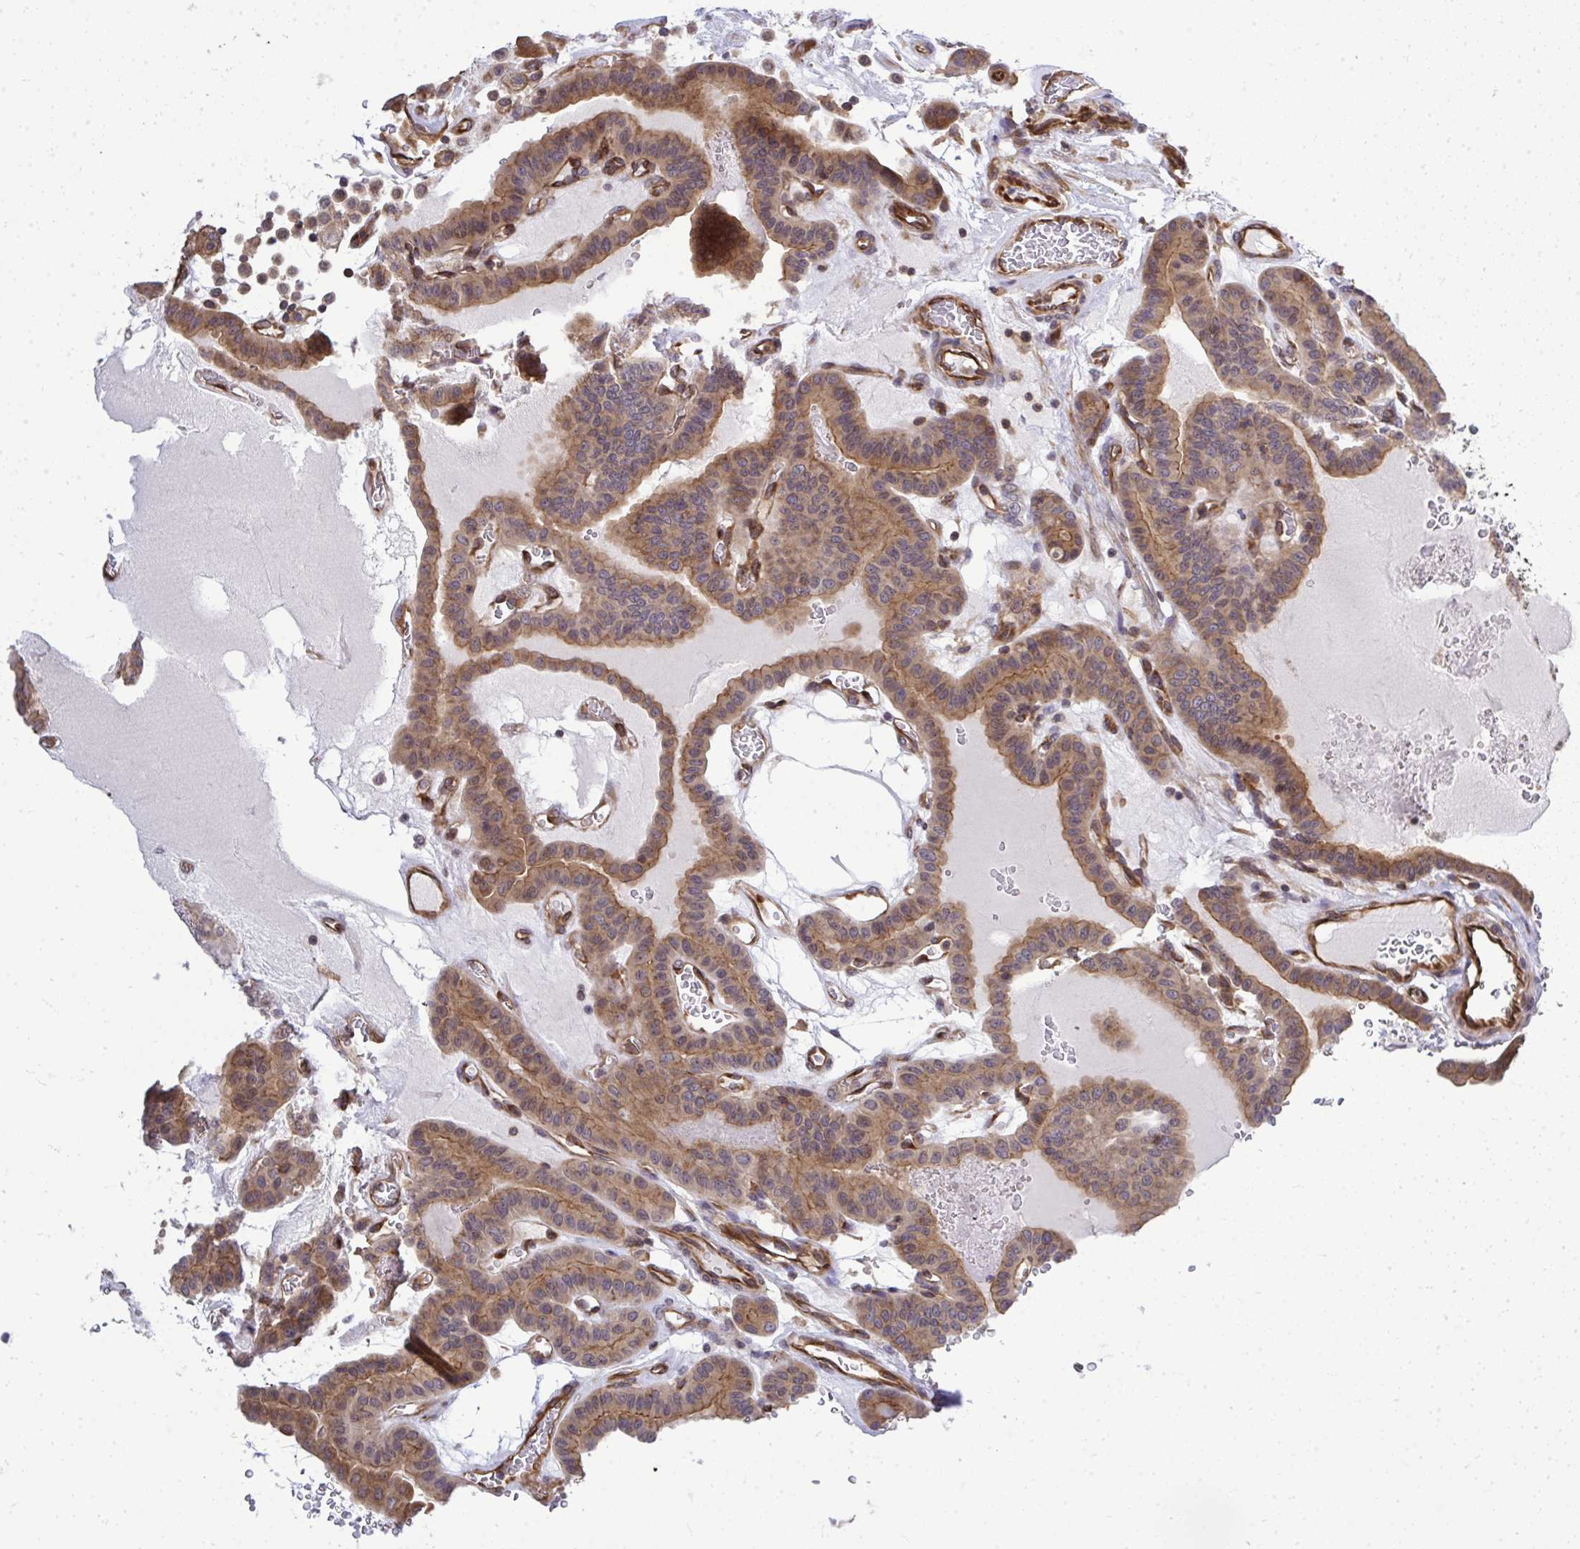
{"staining": {"intensity": "moderate", "quantity": ">75%", "location": "cytoplasmic/membranous"}, "tissue": "thyroid cancer", "cell_type": "Tumor cells", "image_type": "cancer", "snomed": [{"axis": "morphology", "description": "Papillary adenocarcinoma, NOS"}, {"axis": "topography", "description": "Thyroid gland"}], "caption": "Thyroid cancer stained with immunohistochemistry (IHC) reveals moderate cytoplasmic/membranous staining in about >75% of tumor cells.", "gene": "FUT10", "patient": {"sex": "male", "age": 87}}